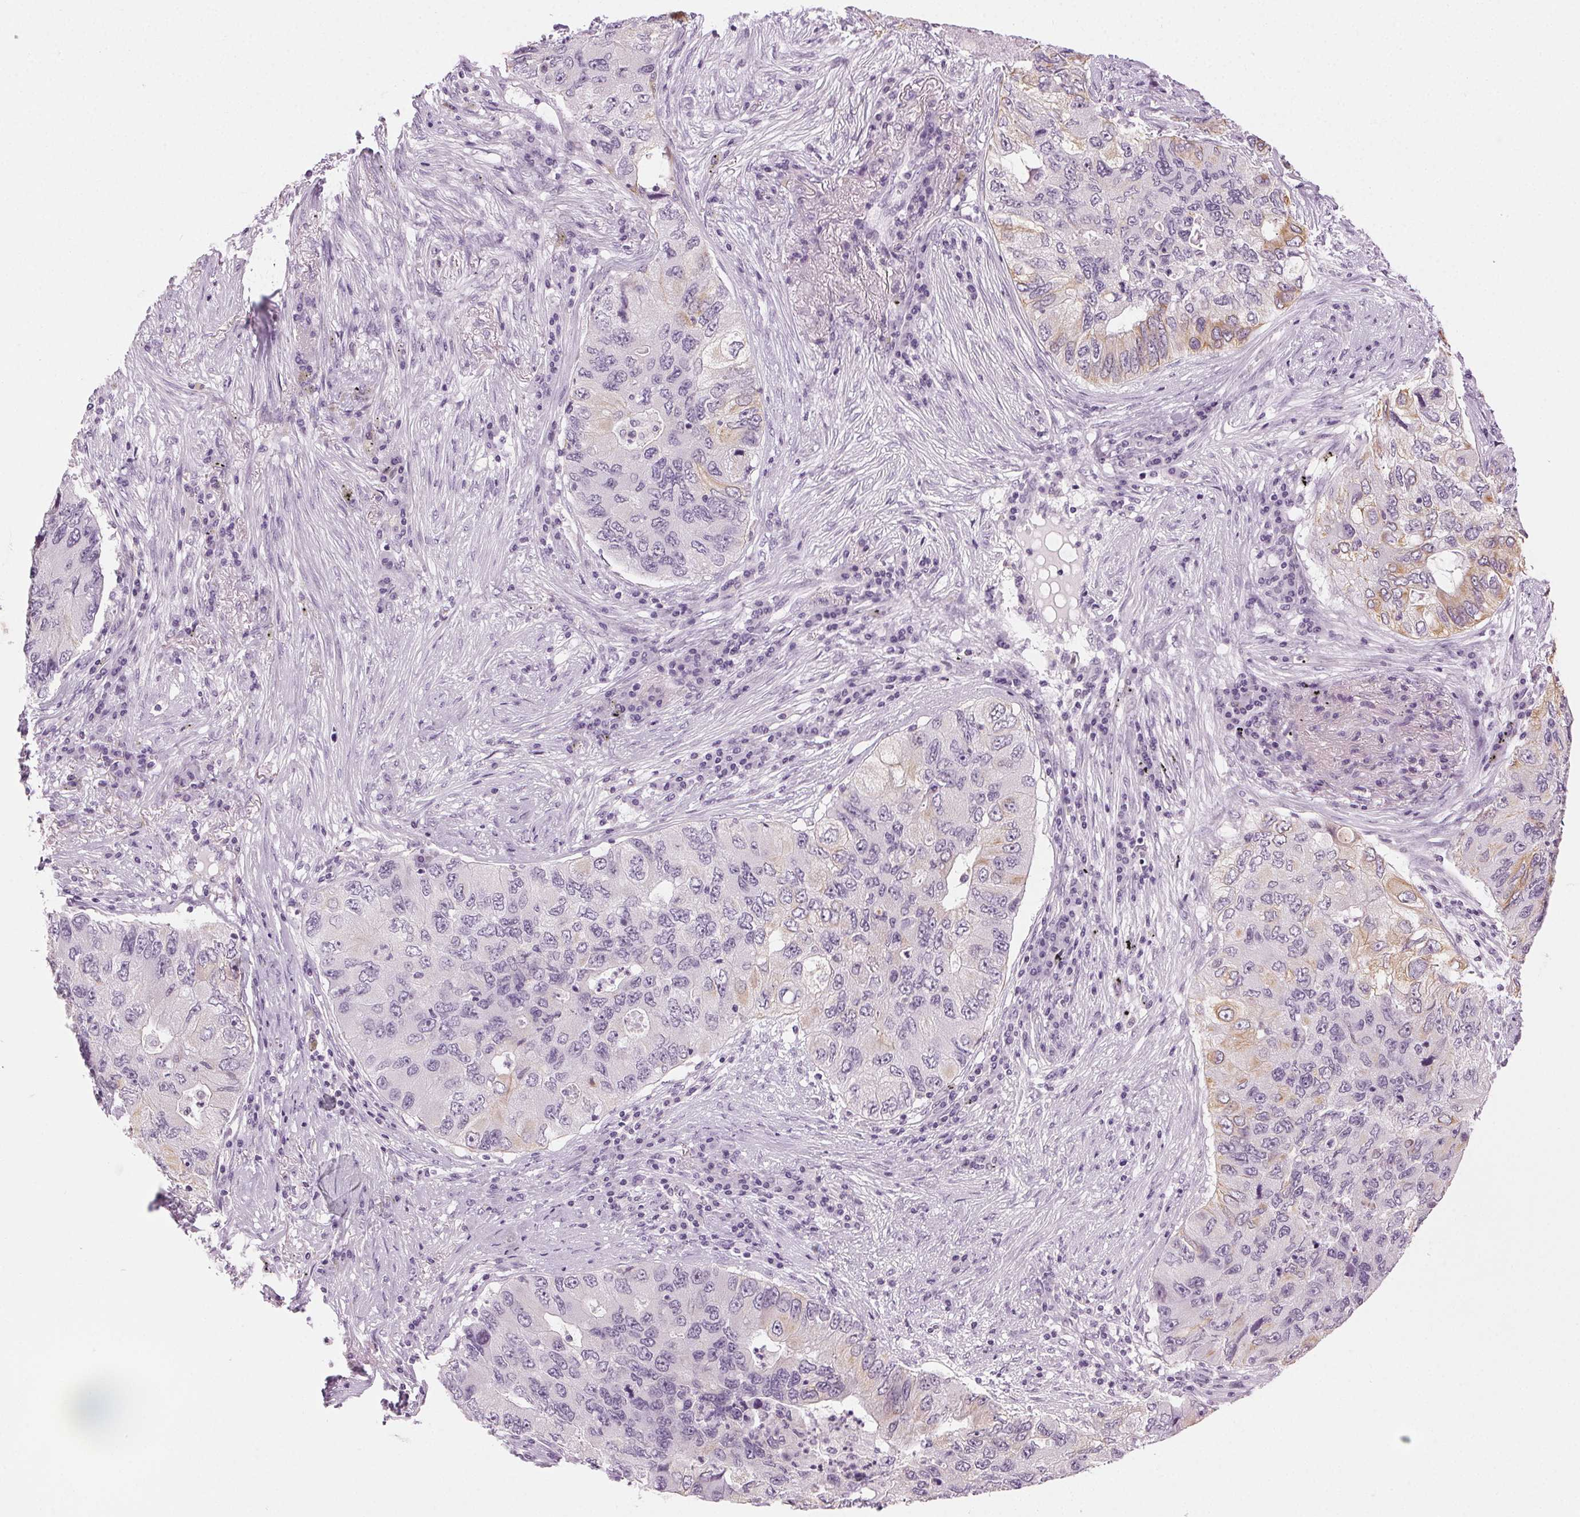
{"staining": {"intensity": "weak", "quantity": "<25%", "location": "cytoplasmic/membranous"}, "tissue": "lung cancer", "cell_type": "Tumor cells", "image_type": "cancer", "snomed": [{"axis": "morphology", "description": "Adenocarcinoma, NOS"}, {"axis": "morphology", "description": "Adenocarcinoma, metastatic, NOS"}, {"axis": "topography", "description": "Lymph node"}, {"axis": "topography", "description": "Lung"}], "caption": "A micrograph of adenocarcinoma (lung) stained for a protein exhibits no brown staining in tumor cells.", "gene": "AIF1L", "patient": {"sex": "female", "age": 54}}